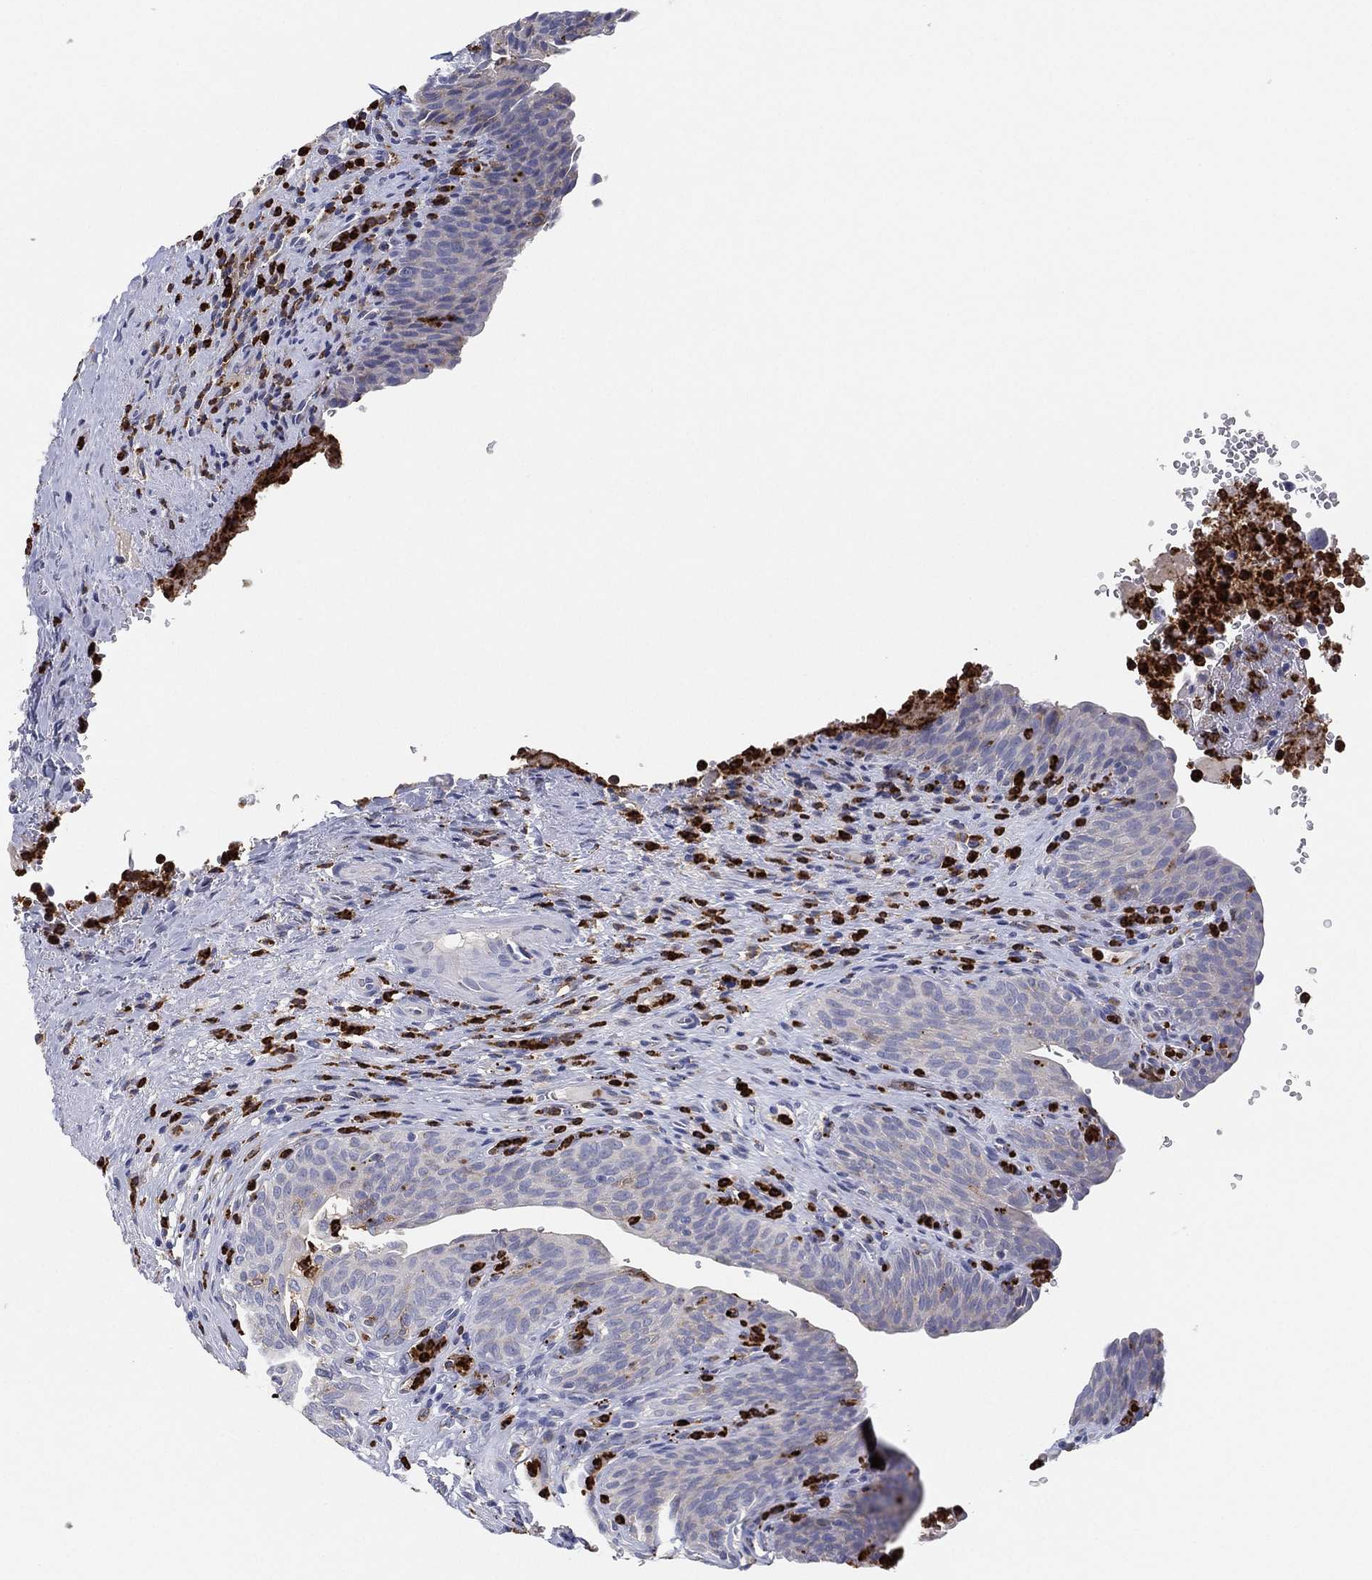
{"staining": {"intensity": "negative", "quantity": "none", "location": "none"}, "tissue": "urinary bladder", "cell_type": "Urothelial cells", "image_type": "normal", "snomed": [{"axis": "morphology", "description": "Normal tissue, NOS"}, {"axis": "topography", "description": "Urinary bladder"}], "caption": "An immunohistochemistry photomicrograph of normal urinary bladder is shown. There is no staining in urothelial cells of urinary bladder.", "gene": "PLAC8", "patient": {"sex": "male", "age": 66}}